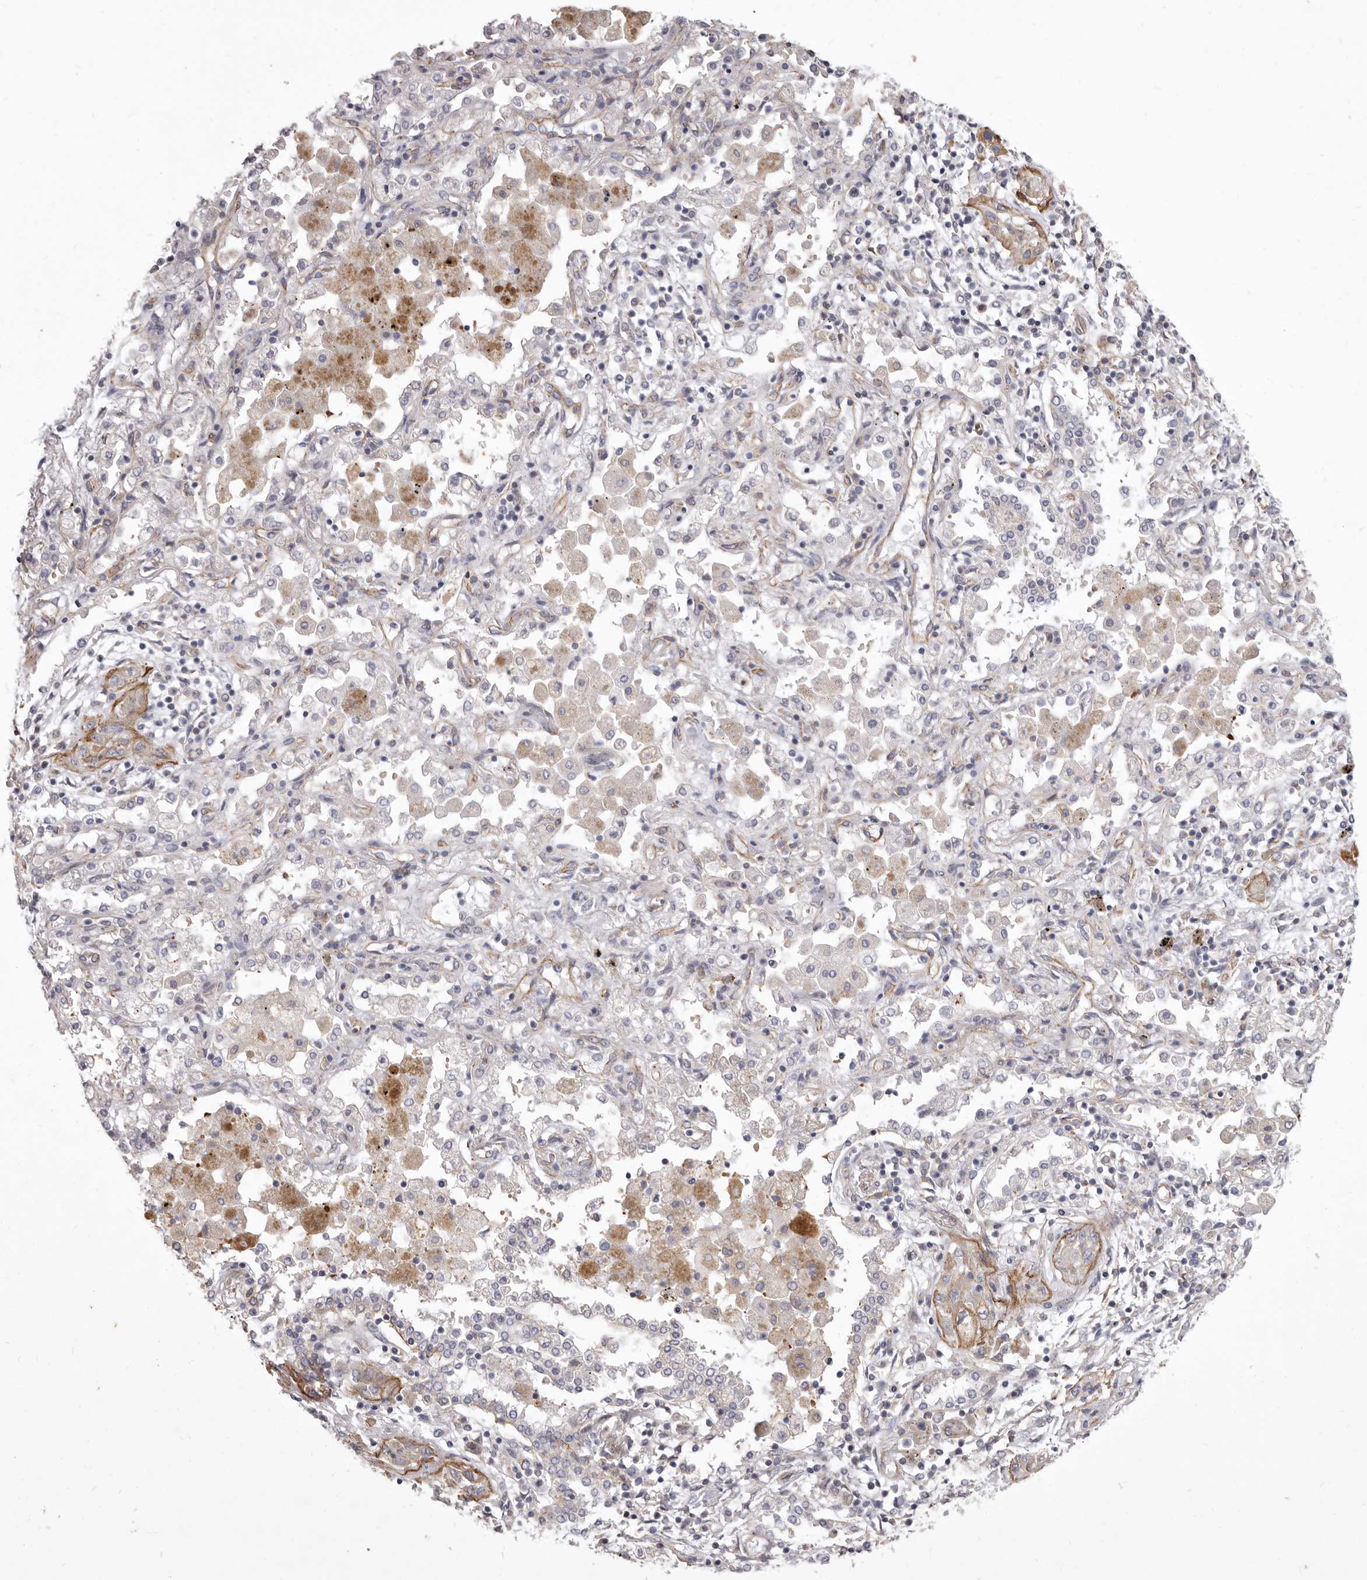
{"staining": {"intensity": "moderate", "quantity": "25%-75%", "location": "cytoplasmic/membranous"}, "tissue": "lung cancer", "cell_type": "Tumor cells", "image_type": "cancer", "snomed": [{"axis": "morphology", "description": "Squamous cell carcinoma, NOS"}, {"axis": "topography", "description": "Lung"}], "caption": "Squamous cell carcinoma (lung) was stained to show a protein in brown. There is medium levels of moderate cytoplasmic/membranous staining in approximately 25%-75% of tumor cells.", "gene": "P2RX6", "patient": {"sex": "female", "age": 47}}